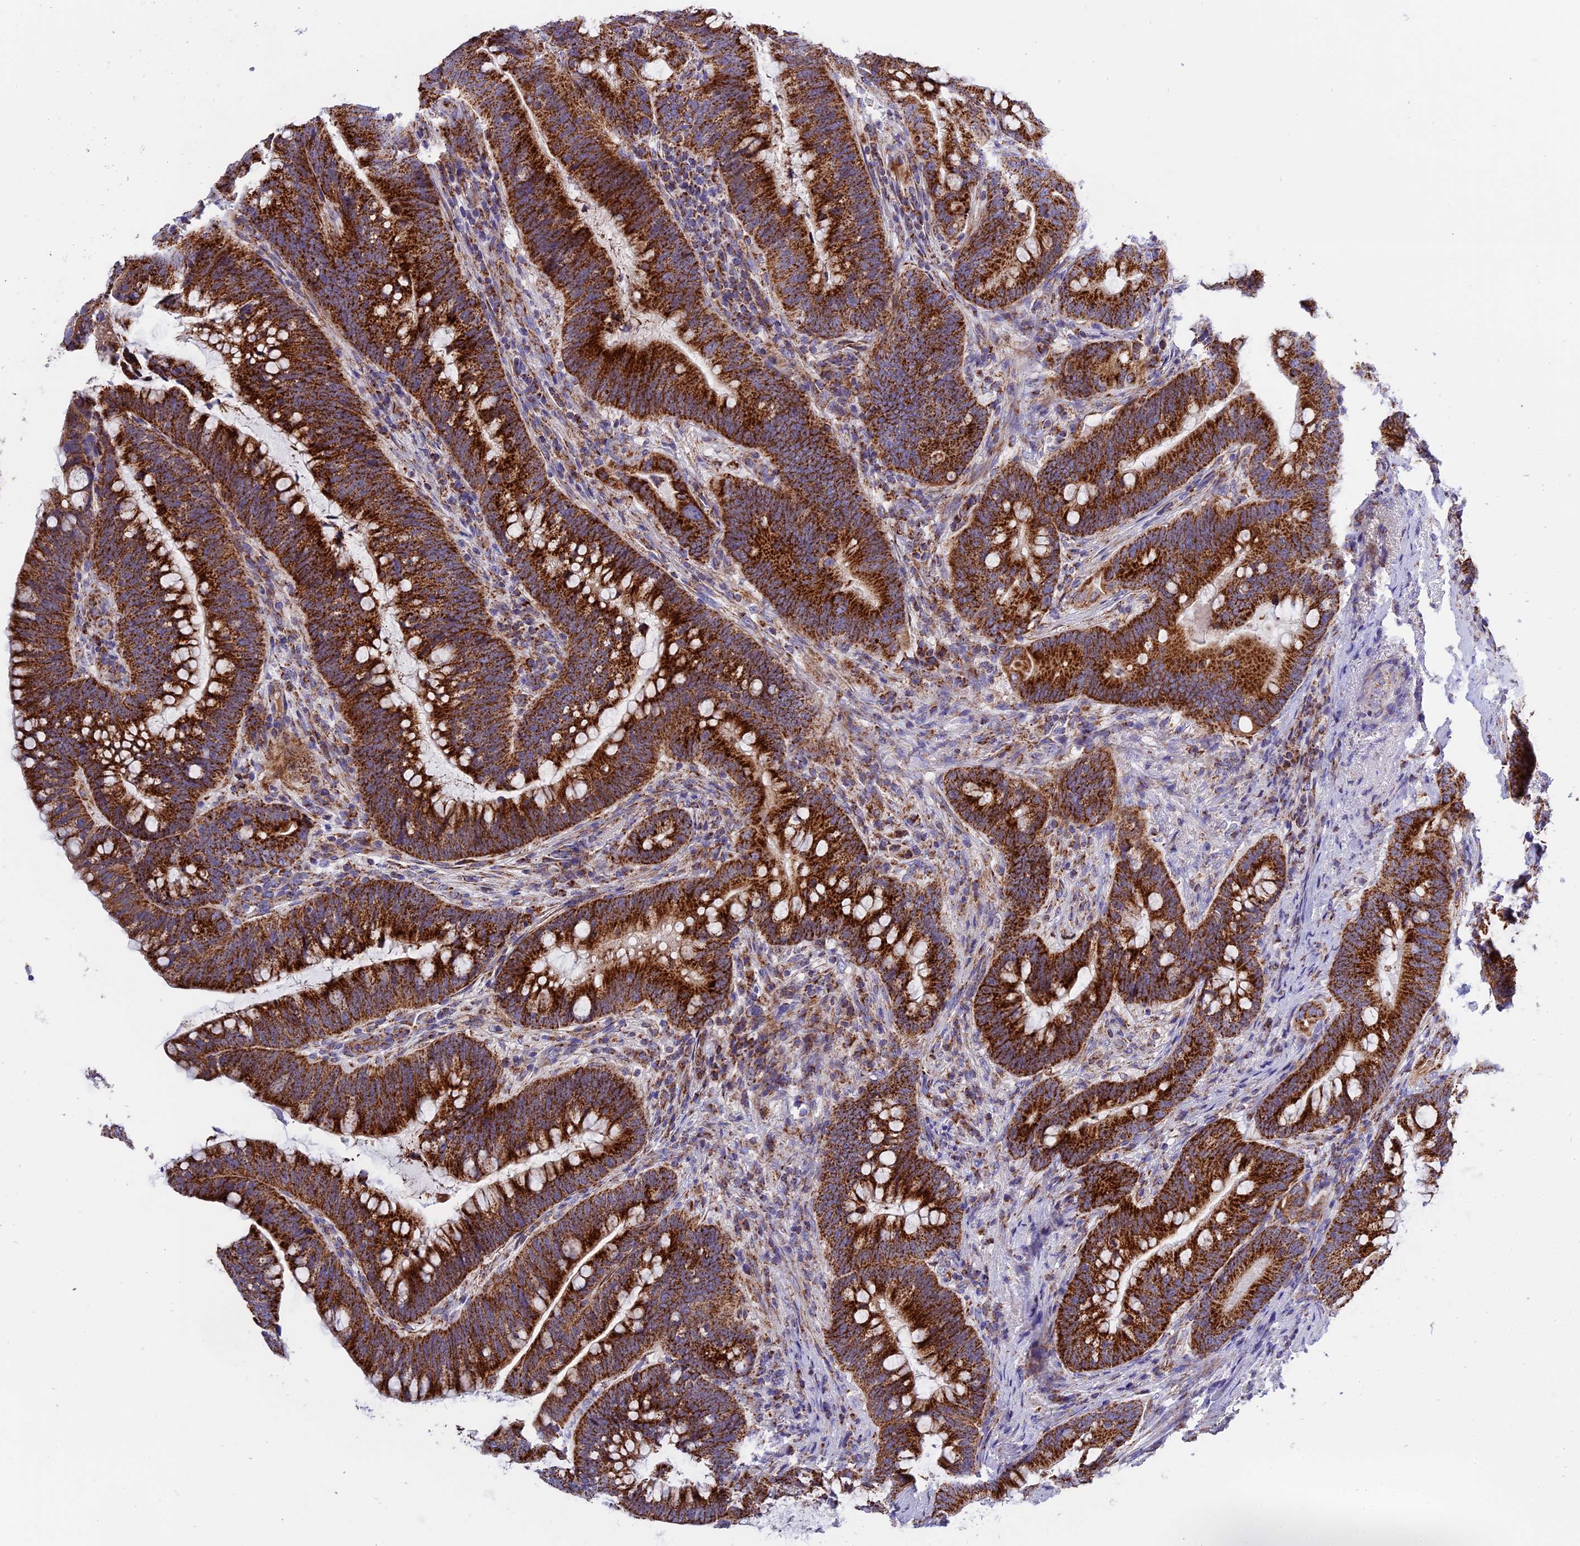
{"staining": {"intensity": "strong", "quantity": ">75%", "location": "cytoplasmic/membranous"}, "tissue": "colorectal cancer", "cell_type": "Tumor cells", "image_type": "cancer", "snomed": [{"axis": "morphology", "description": "Adenocarcinoma, NOS"}, {"axis": "topography", "description": "Colon"}], "caption": "Human adenocarcinoma (colorectal) stained for a protein (brown) demonstrates strong cytoplasmic/membranous positive positivity in about >75% of tumor cells.", "gene": "MRPS34", "patient": {"sex": "female", "age": 66}}